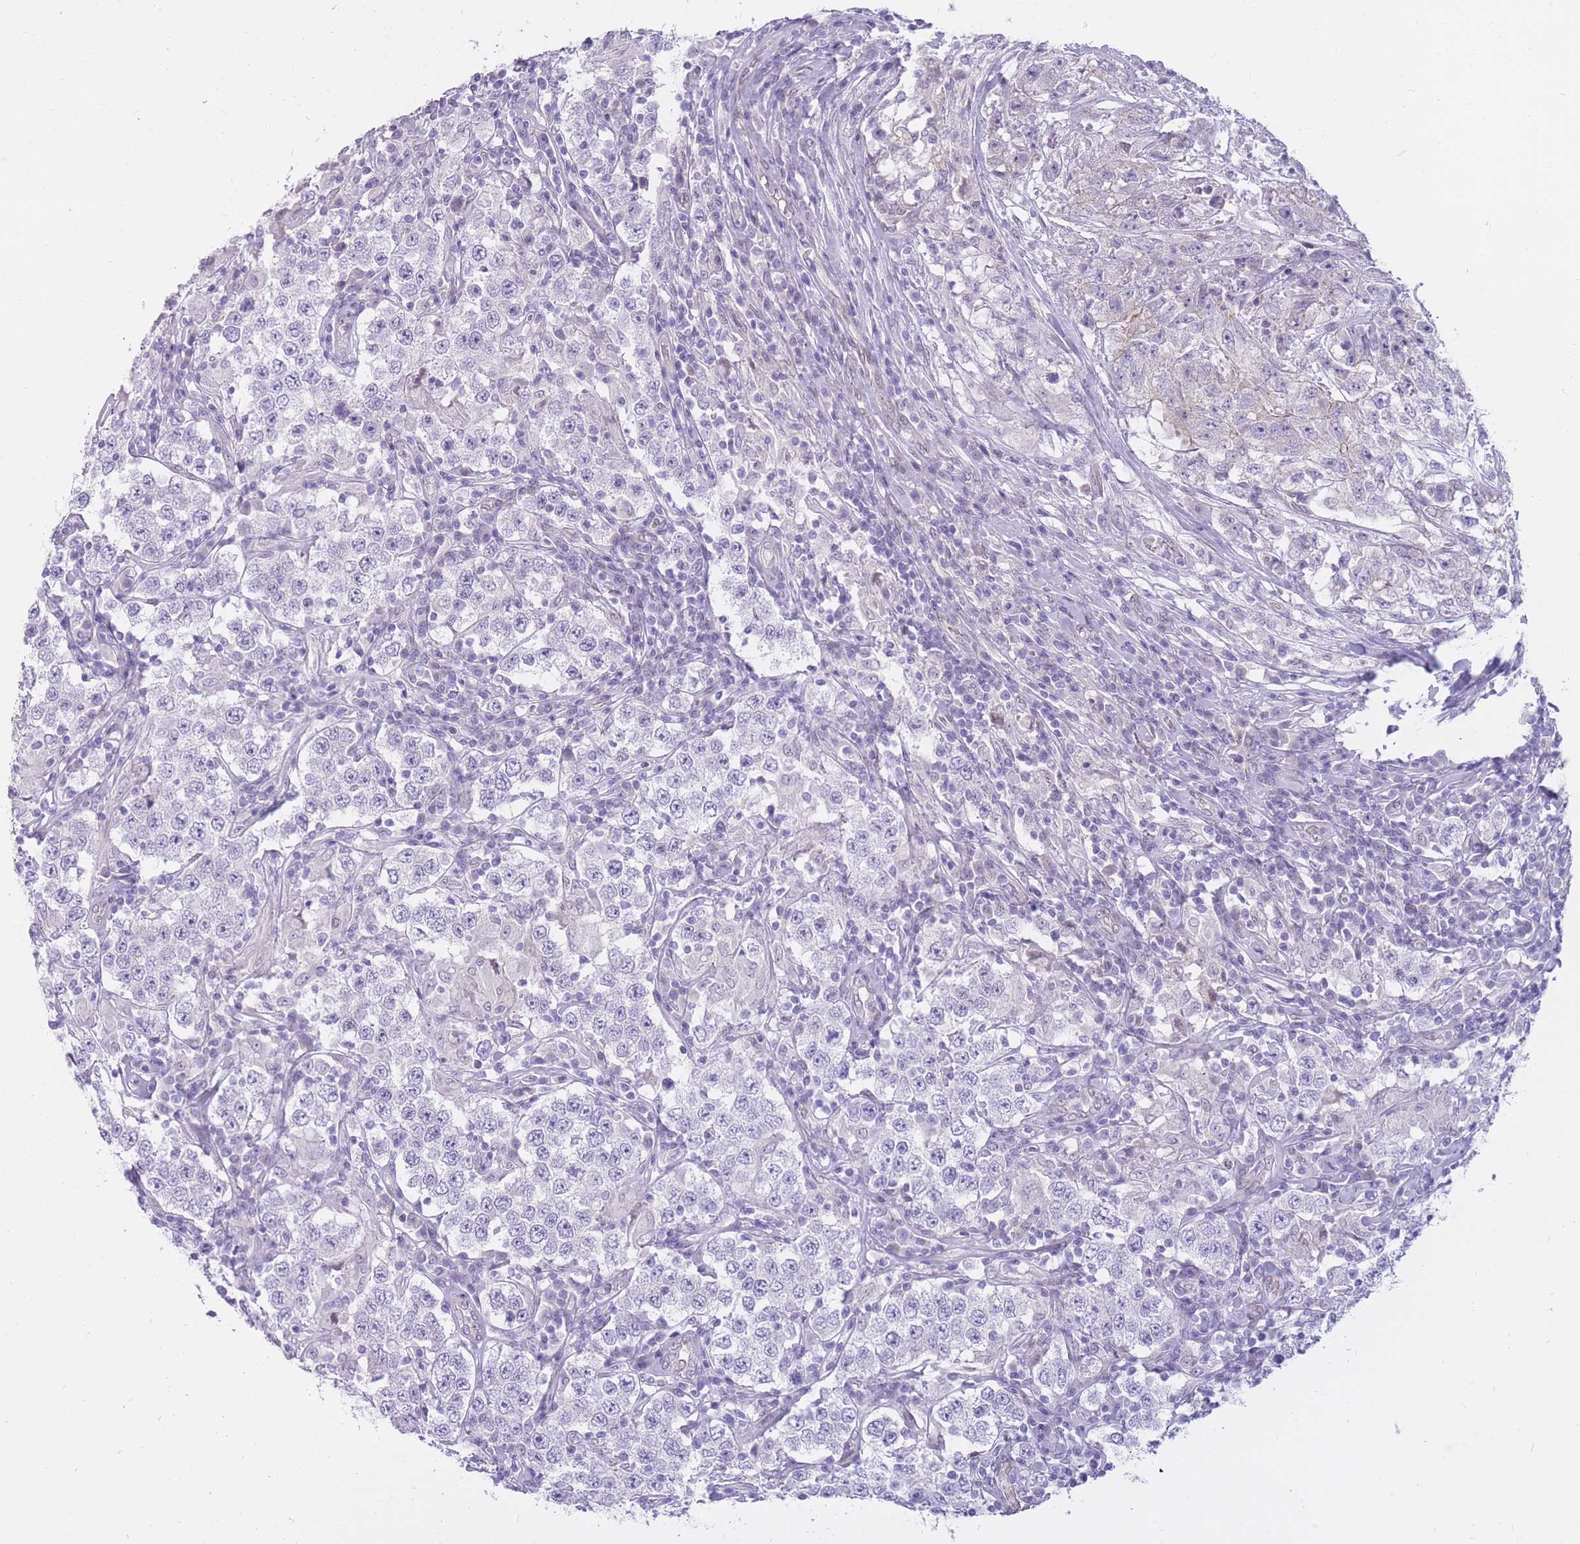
{"staining": {"intensity": "negative", "quantity": "none", "location": "none"}, "tissue": "testis cancer", "cell_type": "Tumor cells", "image_type": "cancer", "snomed": [{"axis": "morphology", "description": "Seminoma, NOS"}, {"axis": "morphology", "description": "Carcinoma, Embryonal, NOS"}, {"axis": "topography", "description": "Testis"}], "caption": "A high-resolution image shows IHC staining of testis cancer (embryonal carcinoma), which shows no significant staining in tumor cells. (DAB (3,3'-diaminobenzidine) IHC with hematoxylin counter stain).", "gene": "HOOK2", "patient": {"sex": "male", "age": 41}}